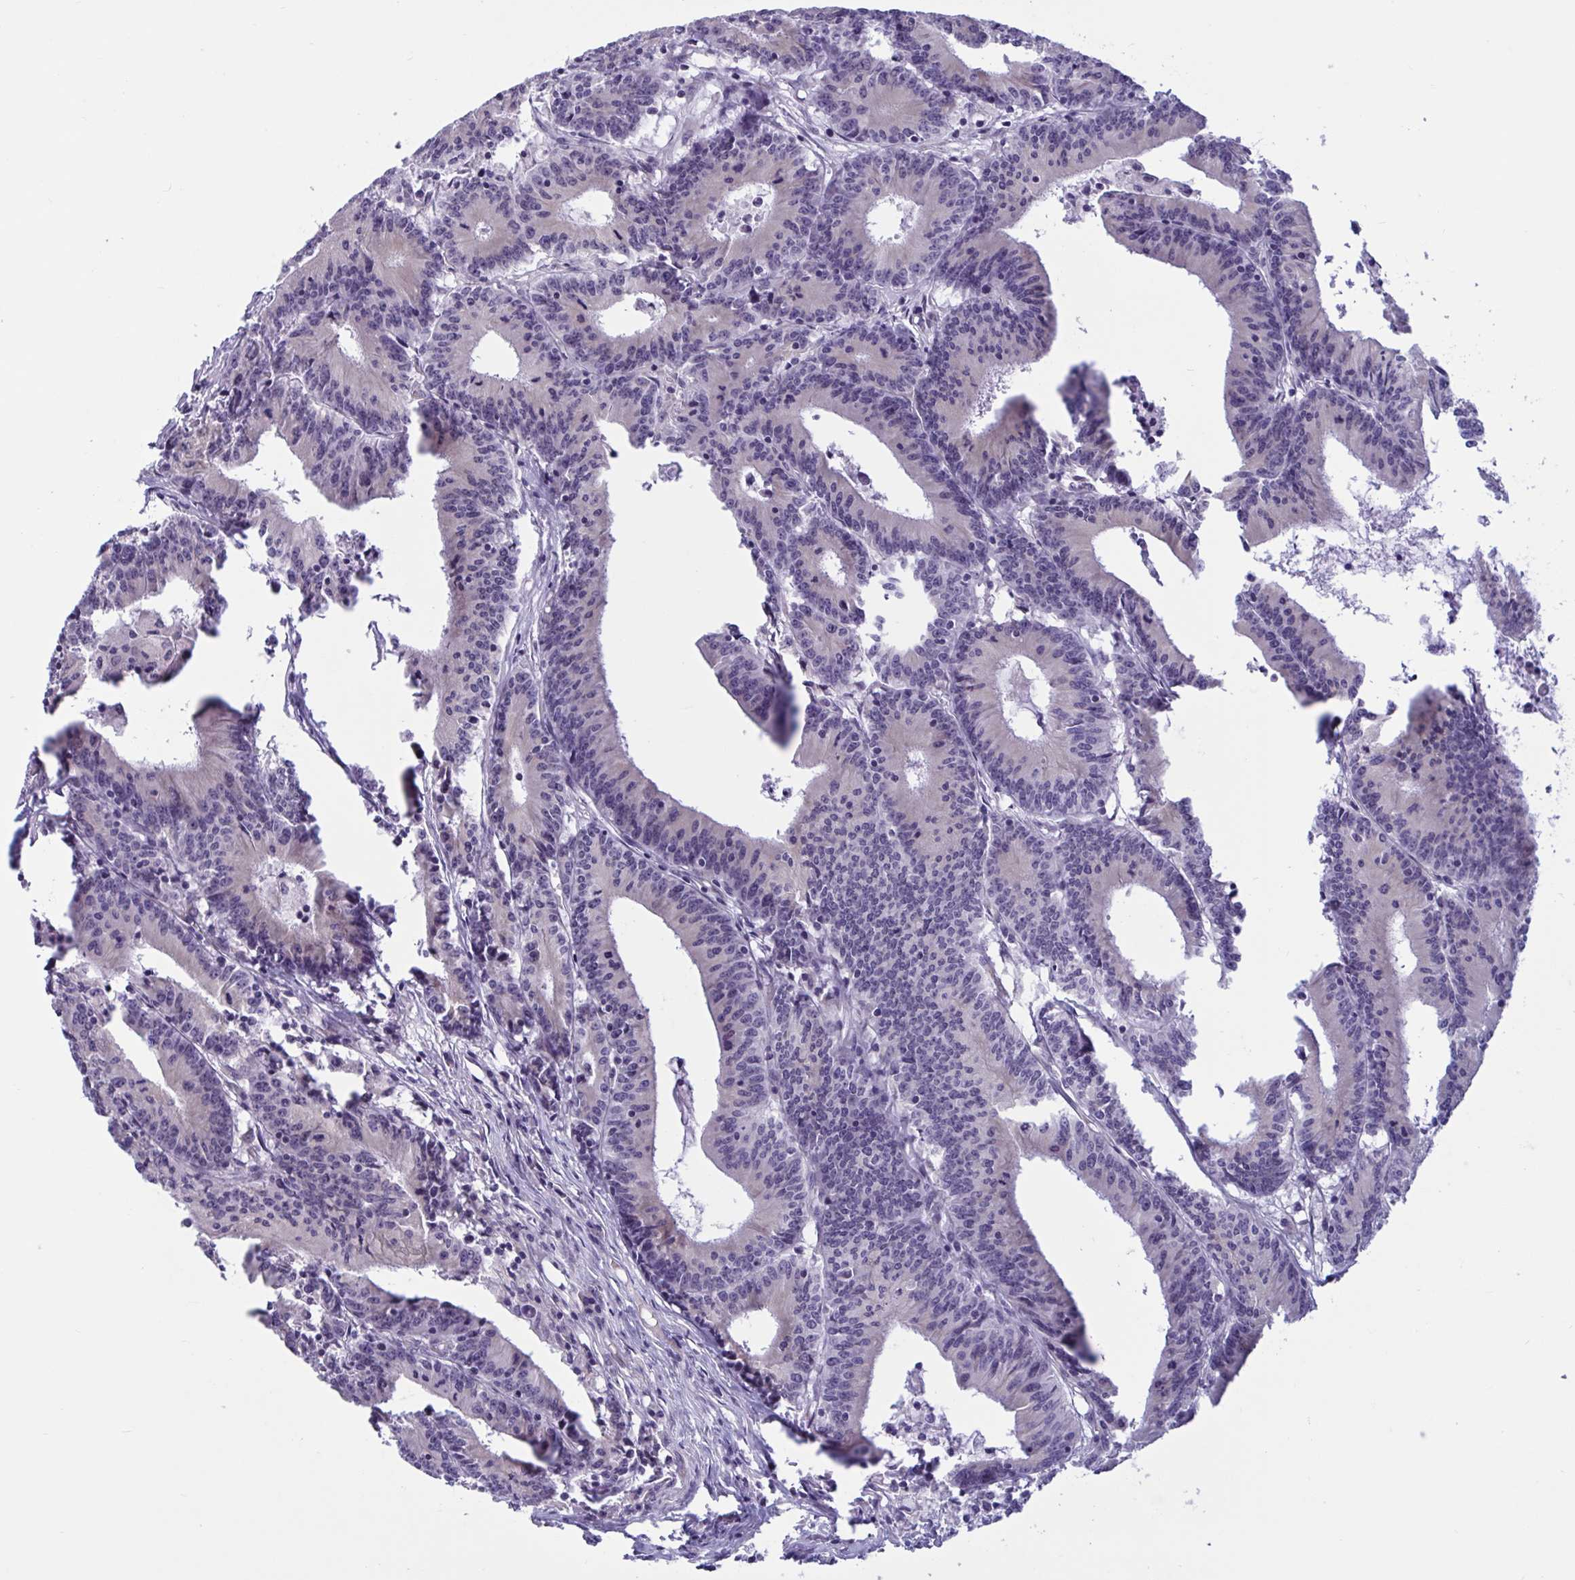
{"staining": {"intensity": "negative", "quantity": "none", "location": "none"}, "tissue": "colorectal cancer", "cell_type": "Tumor cells", "image_type": "cancer", "snomed": [{"axis": "morphology", "description": "Adenocarcinoma, NOS"}, {"axis": "topography", "description": "Colon"}], "caption": "DAB (3,3'-diaminobenzidine) immunohistochemical staining of colorectal cancer (adenocarcinoma) exhibits no significant expression in tumor cells. (DAB (3,3'-diaminobenzidine) immunohistochemistry visualized using brightfield microscopy, high magnification).", "gene": "CAMLG", "patient": {"sex": "female", "age": 78}}